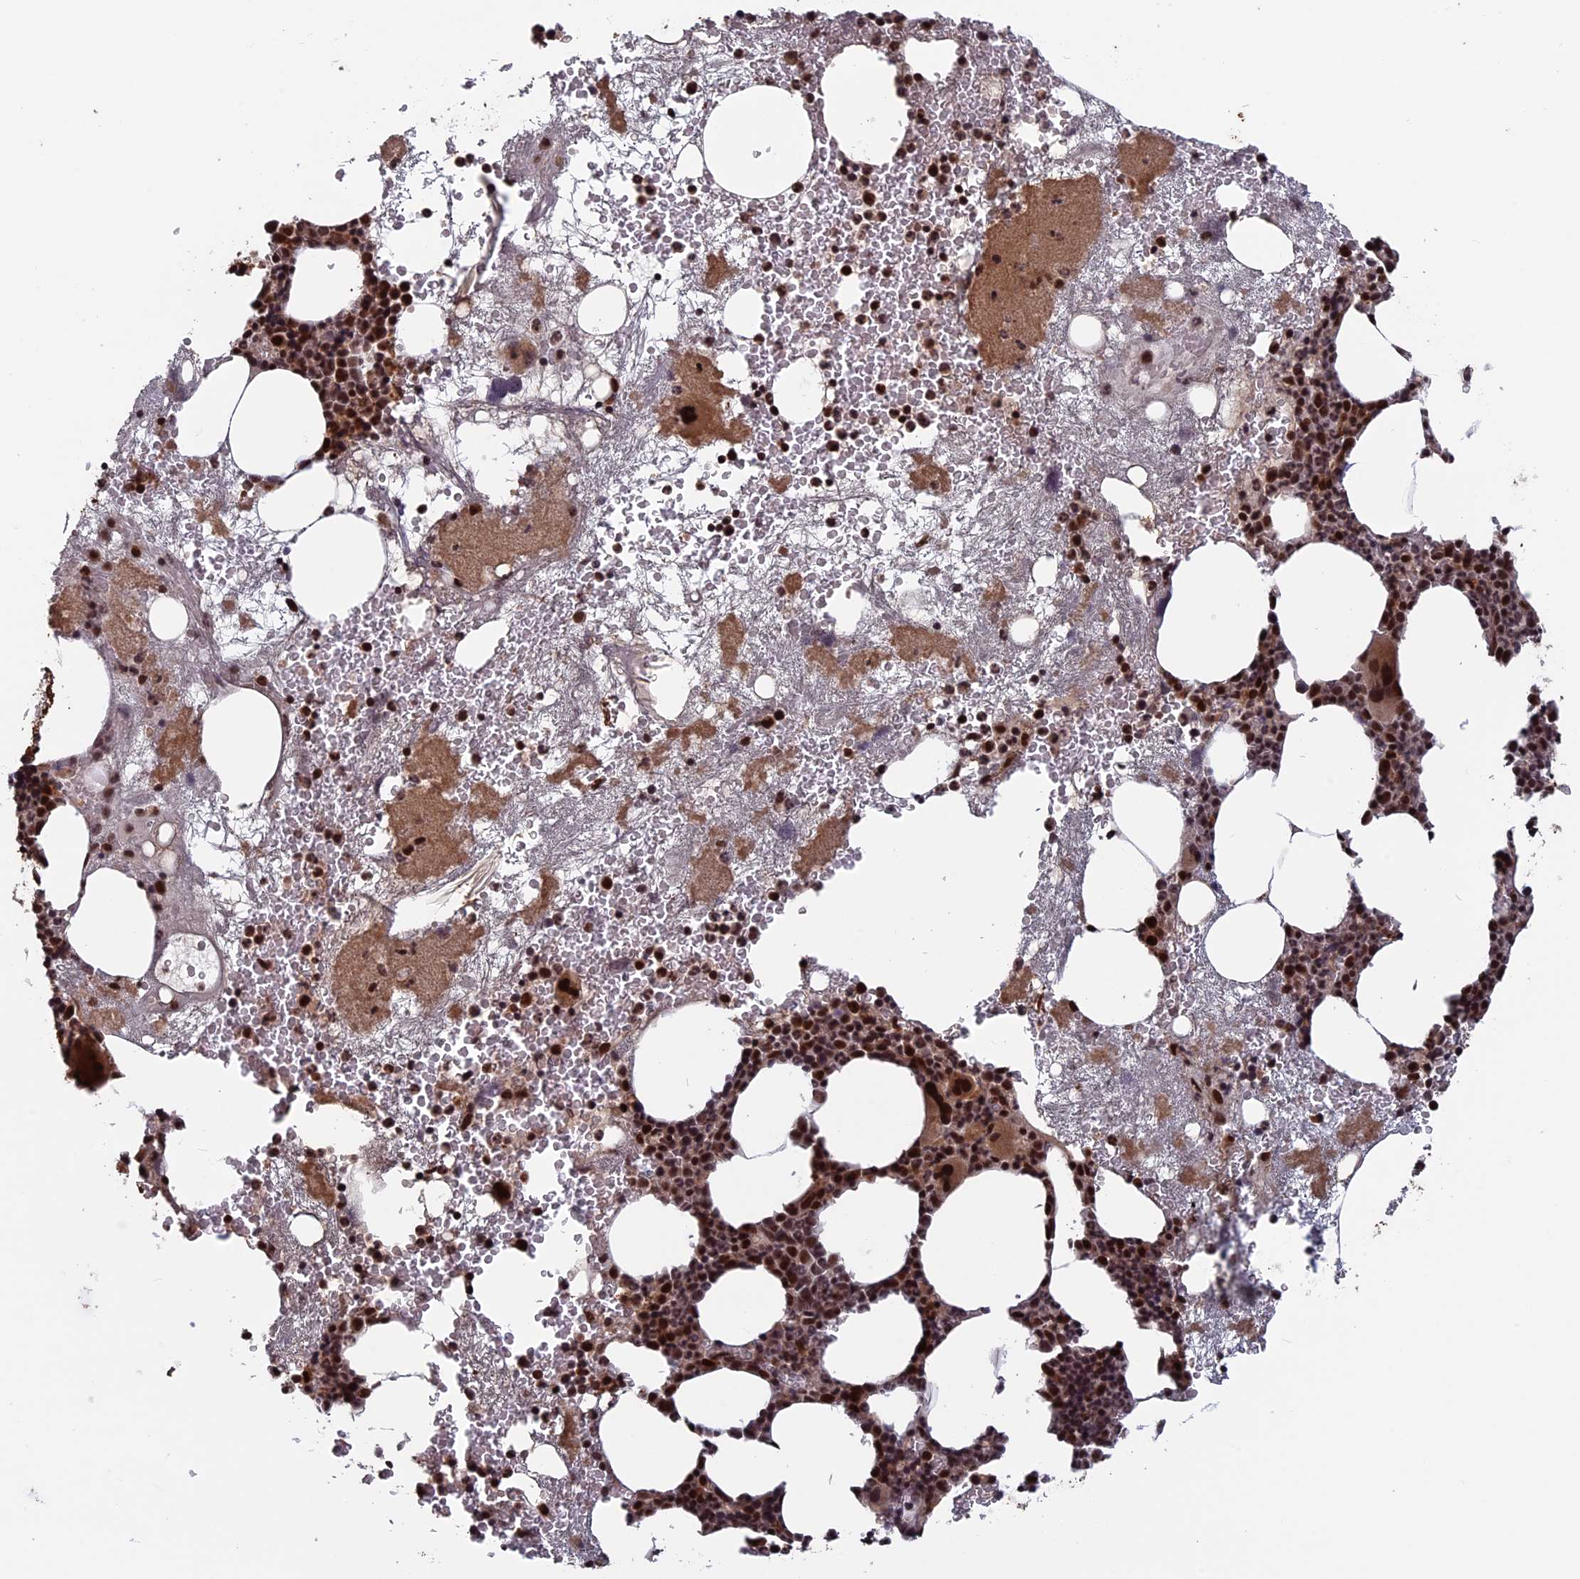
{"staining": {"intensity": "strong", "quantity": "25%-75%", "location": "cytoplasmic/membranous,nuclear"}, "tissue": "bone marrow", "cell_type": "Hematopoietic cells", "image_type": "normal", "snomed": [{"axis": "morphology", "description": "Normal tissue, NOS"}, {"axis": "topography", "description": "Bone marrow"}], "caption": "Immunohistochemistry (IHC) staining of unremarkable bone marrow, which demonstrates high levels of strong cytoplasmic/membranous,nuclear positivity in approximately 25%-75% of hematopoietic cells indicating strong cytoplasmic/membranous,nuclear protein expression. The staining was performed using DAB (brown) for protein detection and nuclei were counterstained in hematoxylin (blue).", "gene": "CACTIN", "patient": {"sex": "male", "age": 80}}